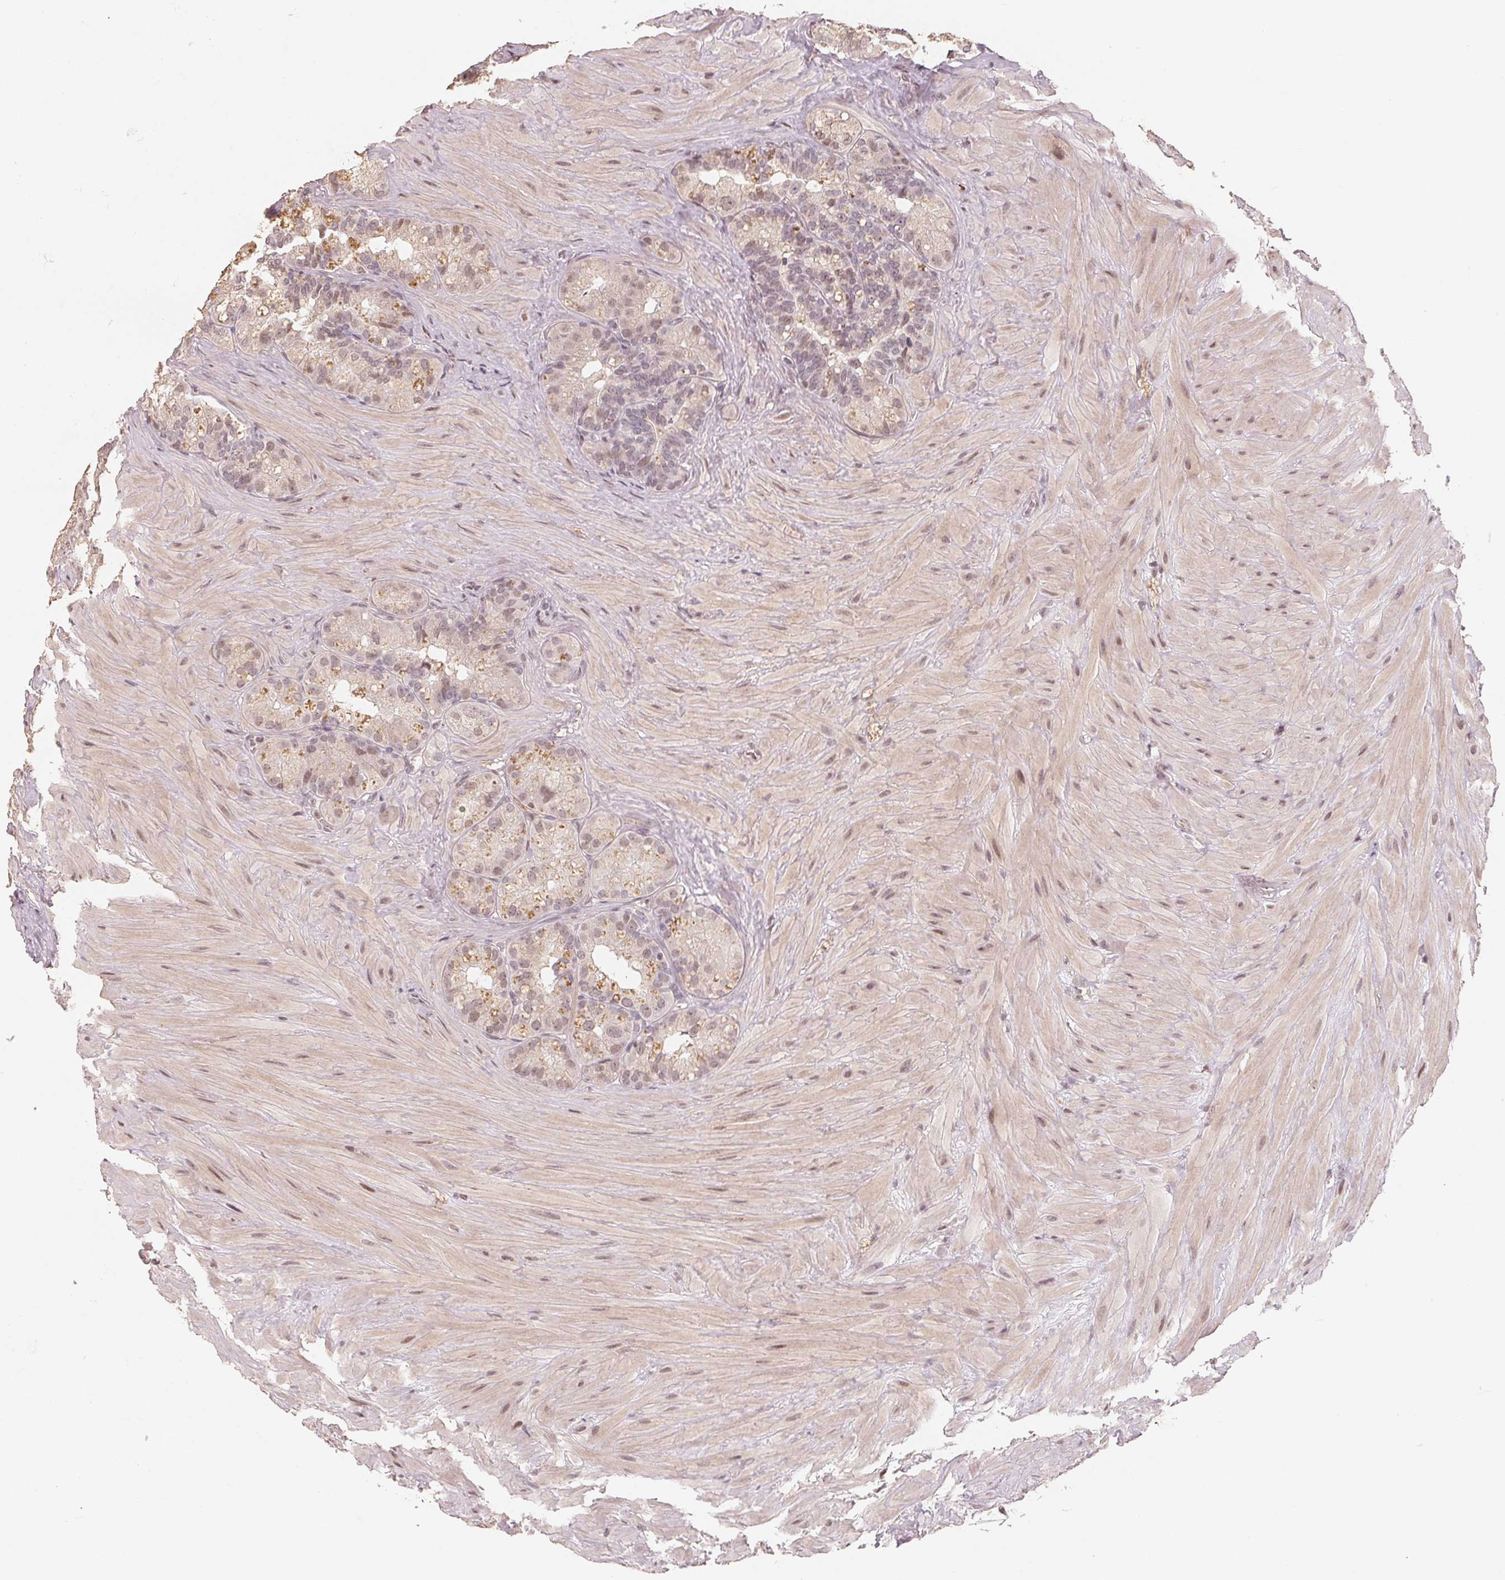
{"staining": {"intensity": "weak", "quantity": "<25%", "location": "nuclear"}, "tissue": "seminal vesicle", "cell_type": "Glandular cells", "image_type": "normal", "snomed": [{"axis": "morphology", "description": "Normal tissue, NOS"}, {"axis": "topography", "description": "Seminal veicle"}], "caption": "Immunohistochemical staining of benign seminal vesicle shows no significant expression in glandular cells.", "gene": "CCDC138", "patient": {"sex": "male", "age": 60}}